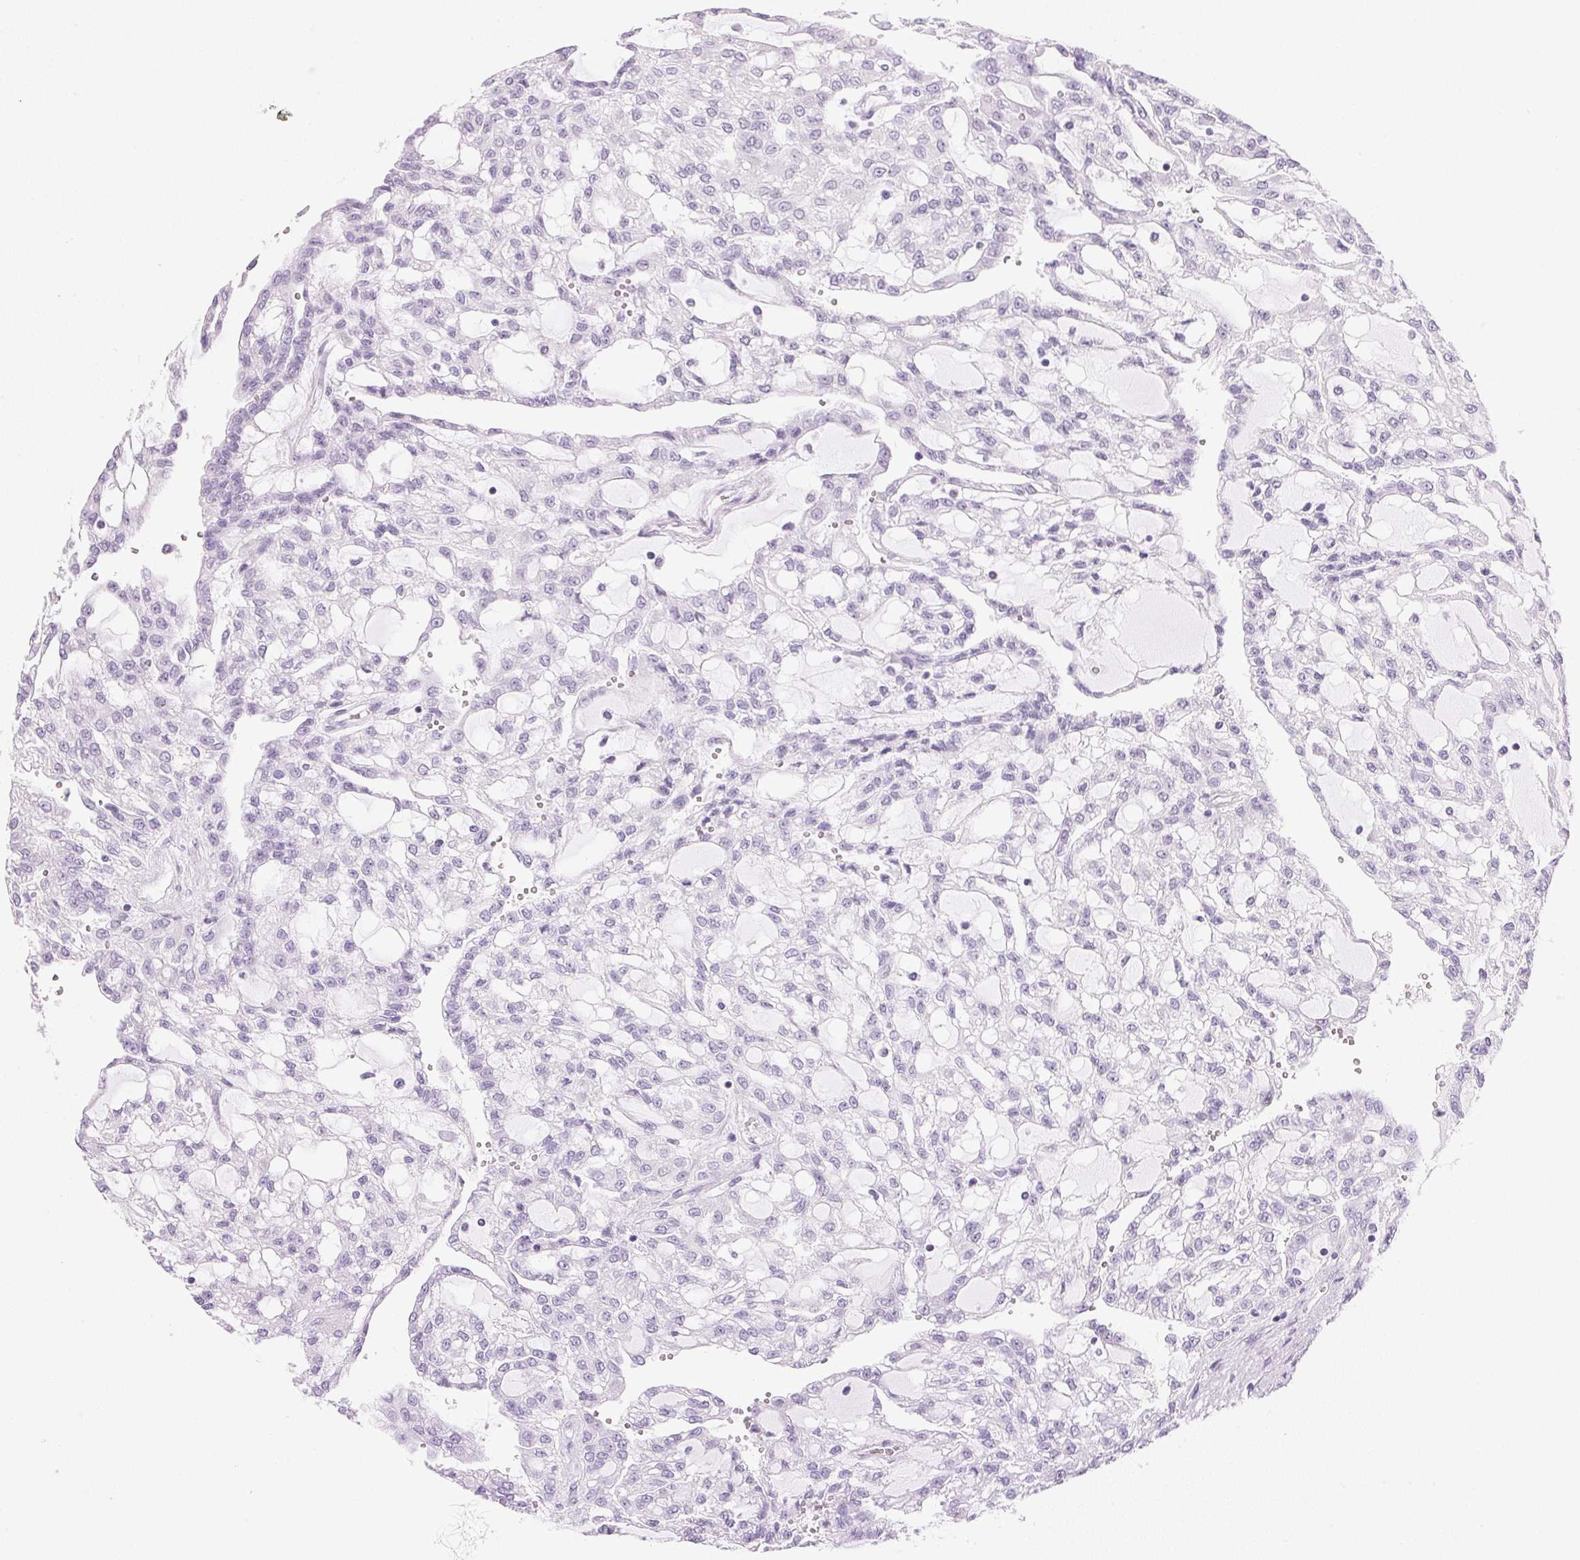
{"staining": {"intensity": "negative", "quantity": "none", "location": "none"}, "tissue": "renal cancer", "cell_type": "Tumor cells", "image_type": "cancer", "snomed": [{"axis": "morphology", "description": "Adenocarcinoma, NOS"}, {"axis": "topography", "description": "Kidney"}], "caption": "IHC of adenocarcinoma (renal) exhibits no expression in tumor cells.", "gene": "IGFBP1", "patient": {"sex": "male", "age": 63}}